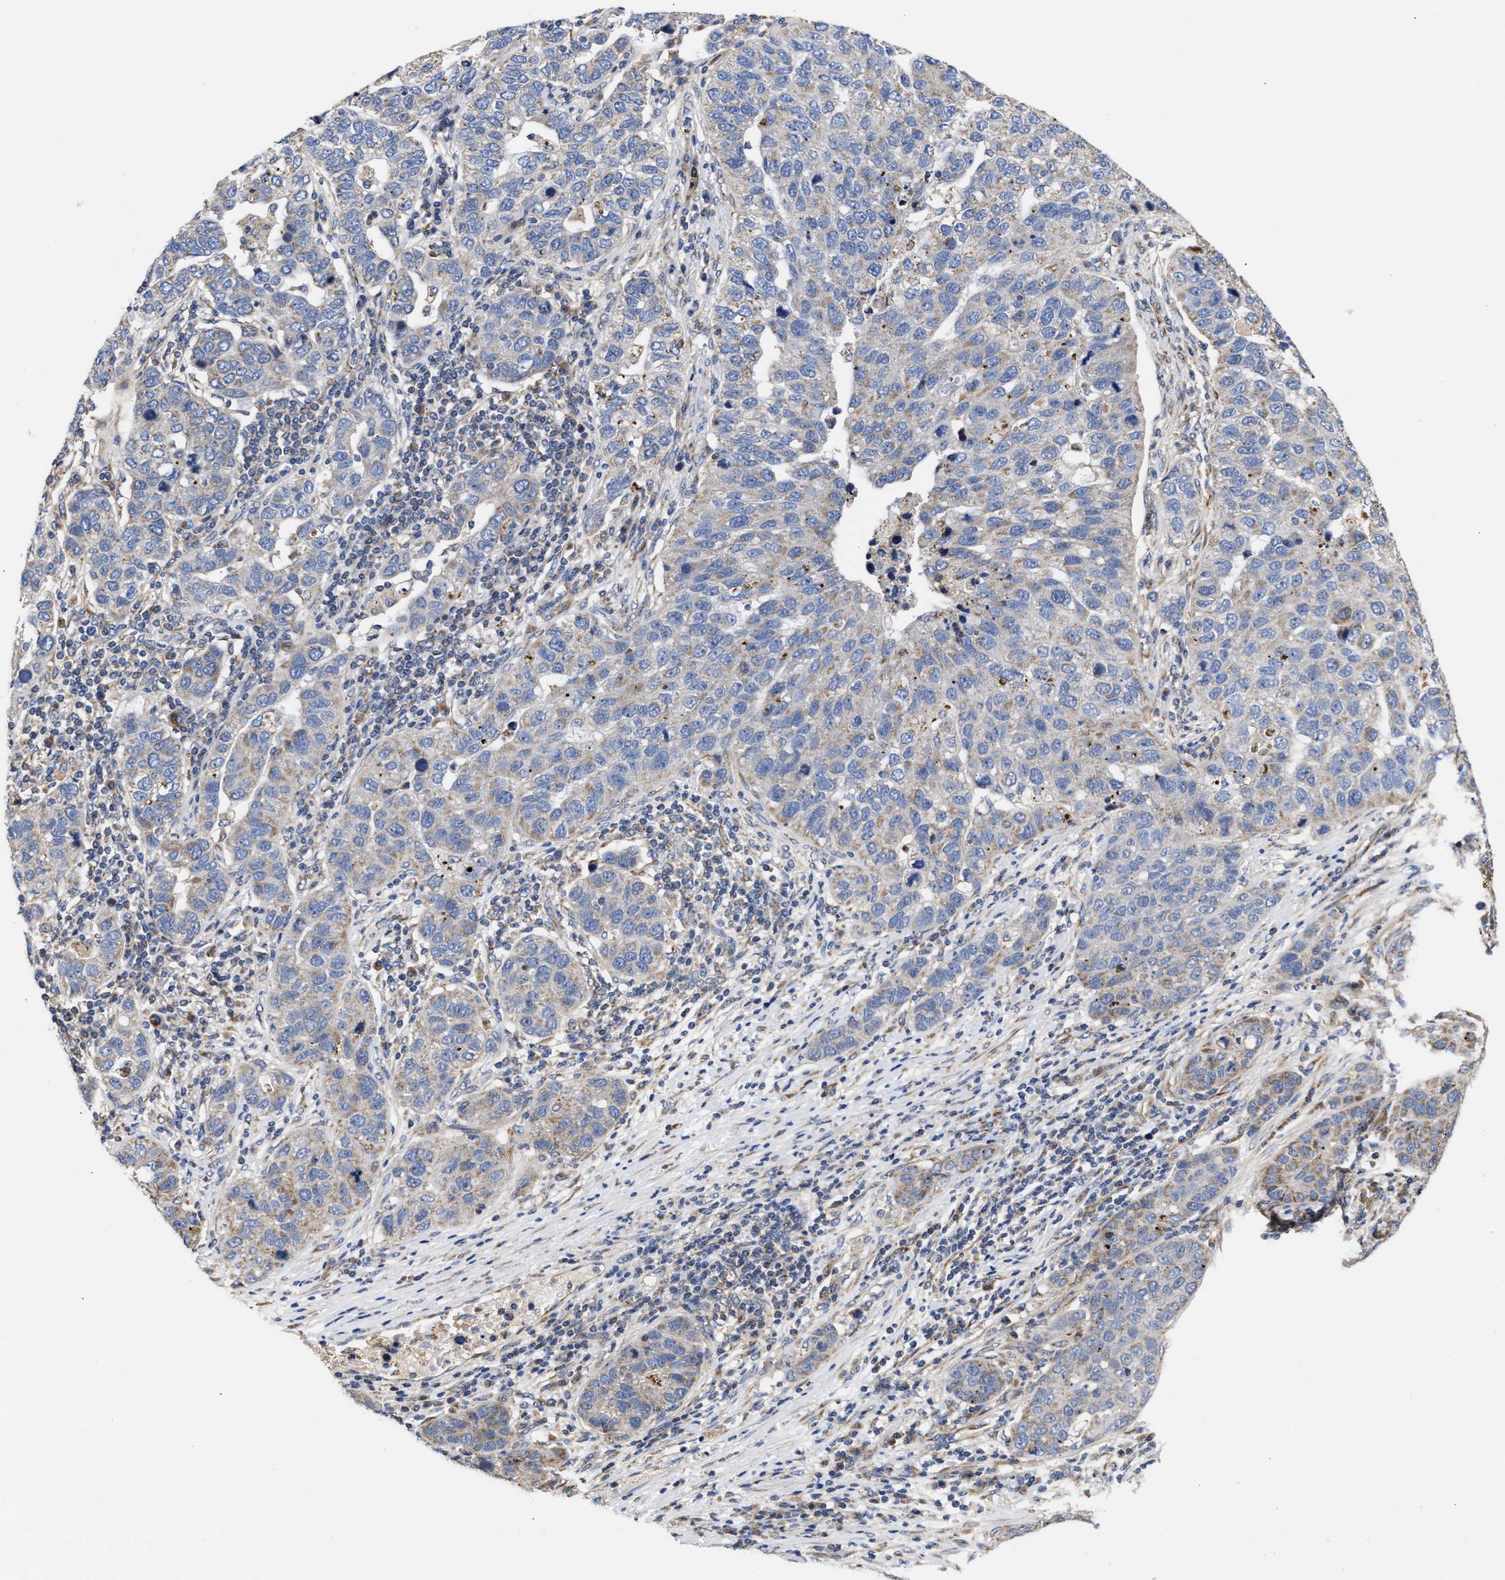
{"staining": {"intensity": "weak", "quantity": "<25%", "location": "cytoplasmic/membranous"}, "tissue": "pancreatic cancer", "cell_type": "Tumor cells", "image_type": "cancer", "snomed": [{"axis": "morphology", "description": "Adenocarcinoma, NOS"}, {"axis": "topography", "description": "Pancreas"}], "caption": "Micrograph shows no protein expression in tumor cells of pancreatic cancer tissue. (Stains: DAB IHC with hematoxylin counter stain, Microscopy: brightfield microscopy at high magnification).", "gene": "MALSU1", "patient": {"sex": "female", "age": 61}}